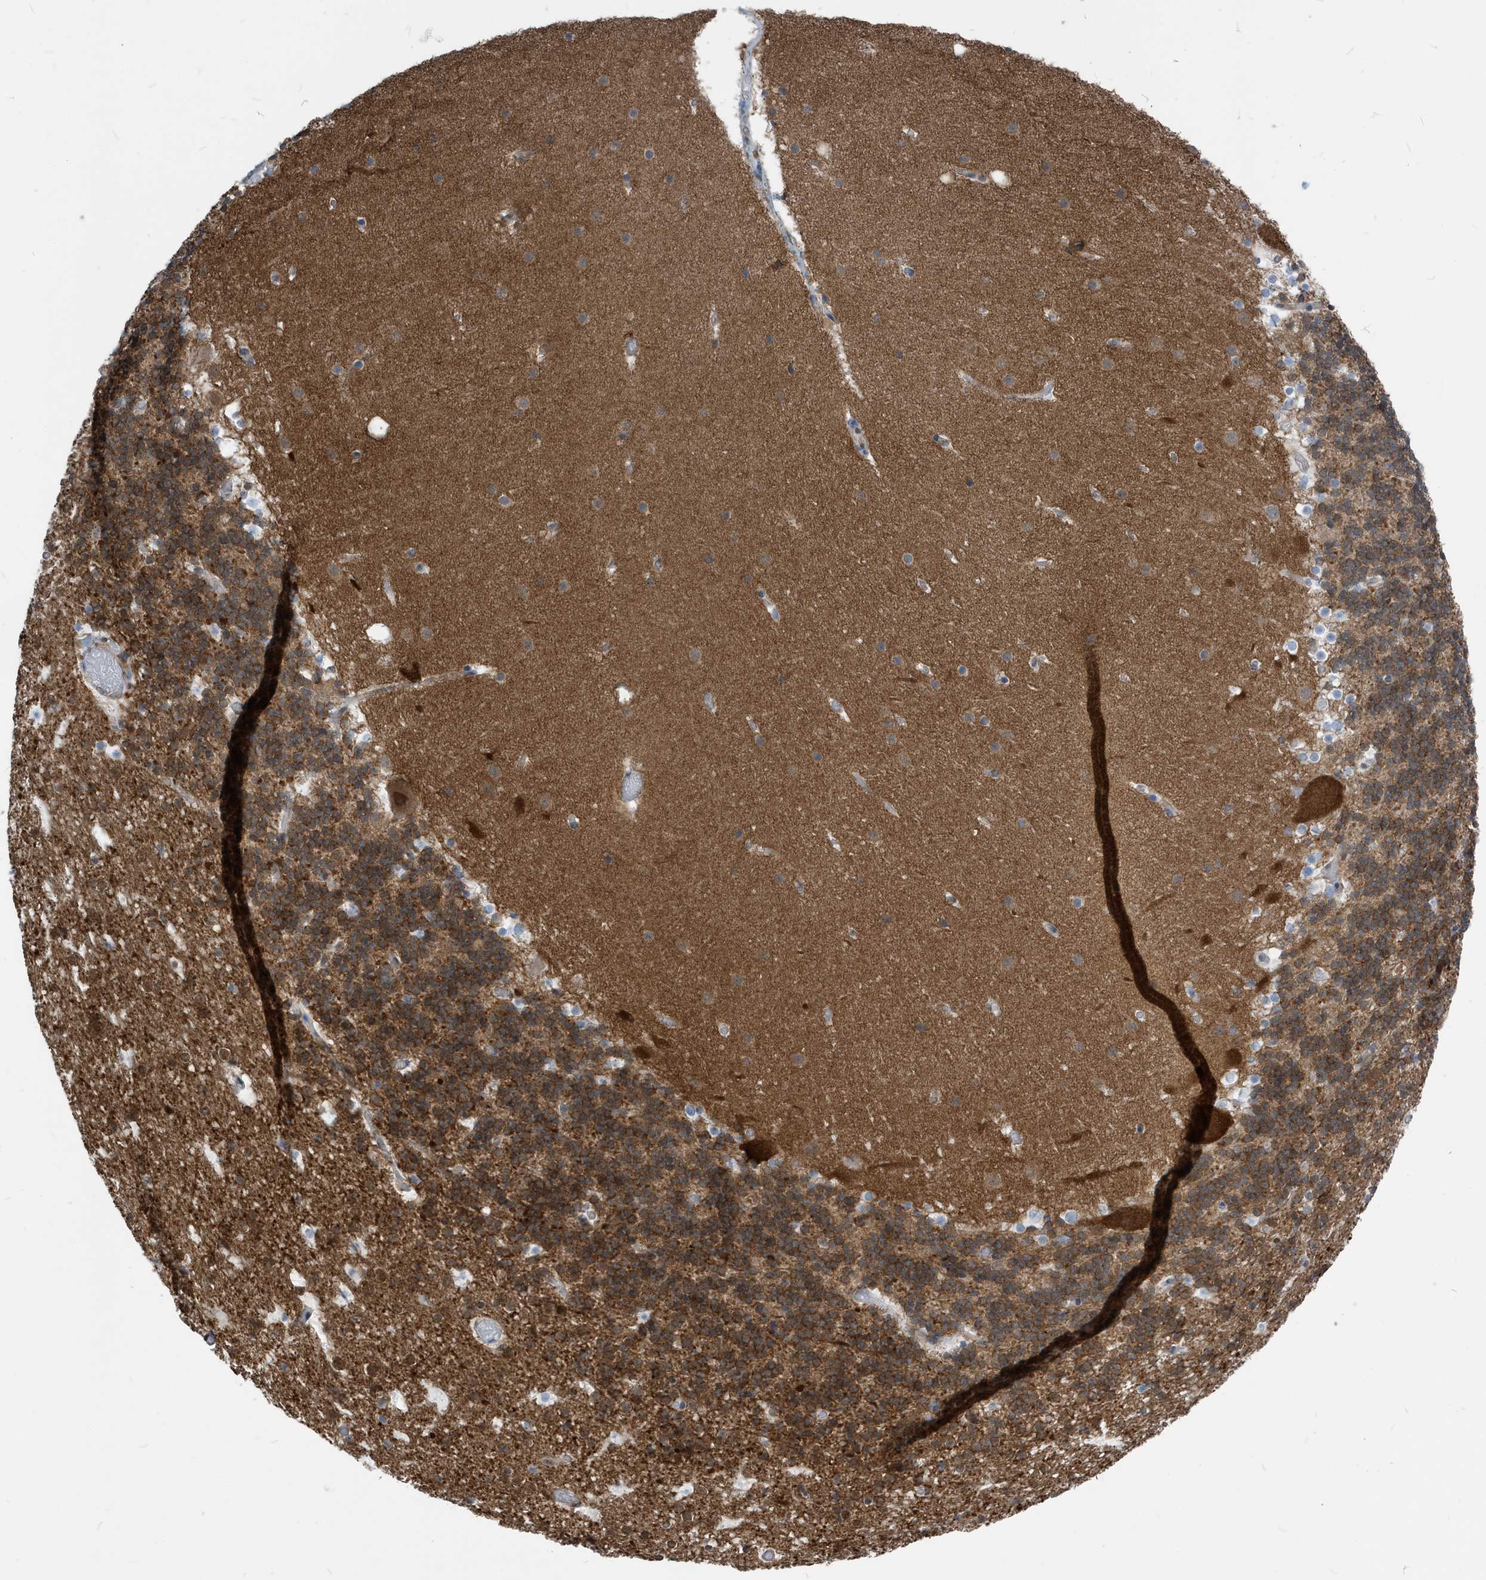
{"staining": {"intensity": "strong", "quantity": ">75%", "location": "cytoplasmic/membranous,nuclear"}, "tissue": "cerebellum", "cell_type": "Cells in granular layer", "image_type": "normal", "snomed": [{"axis": "morphology", "description": "Normal tissue, NOS"}, {"axis": "topography", "description": "Cerebellum"}], "caption": "Cerebellum stained with DAB (3,3'-diaminobenzidine) immunohistochemistry (IHC) reveals high levels of strong cytoplasmic/membranous,nuclear positivity in about >75% of cells in granular layer.", "gene": "NCOA7", "patient": {"sex": "male", "age": 57}}